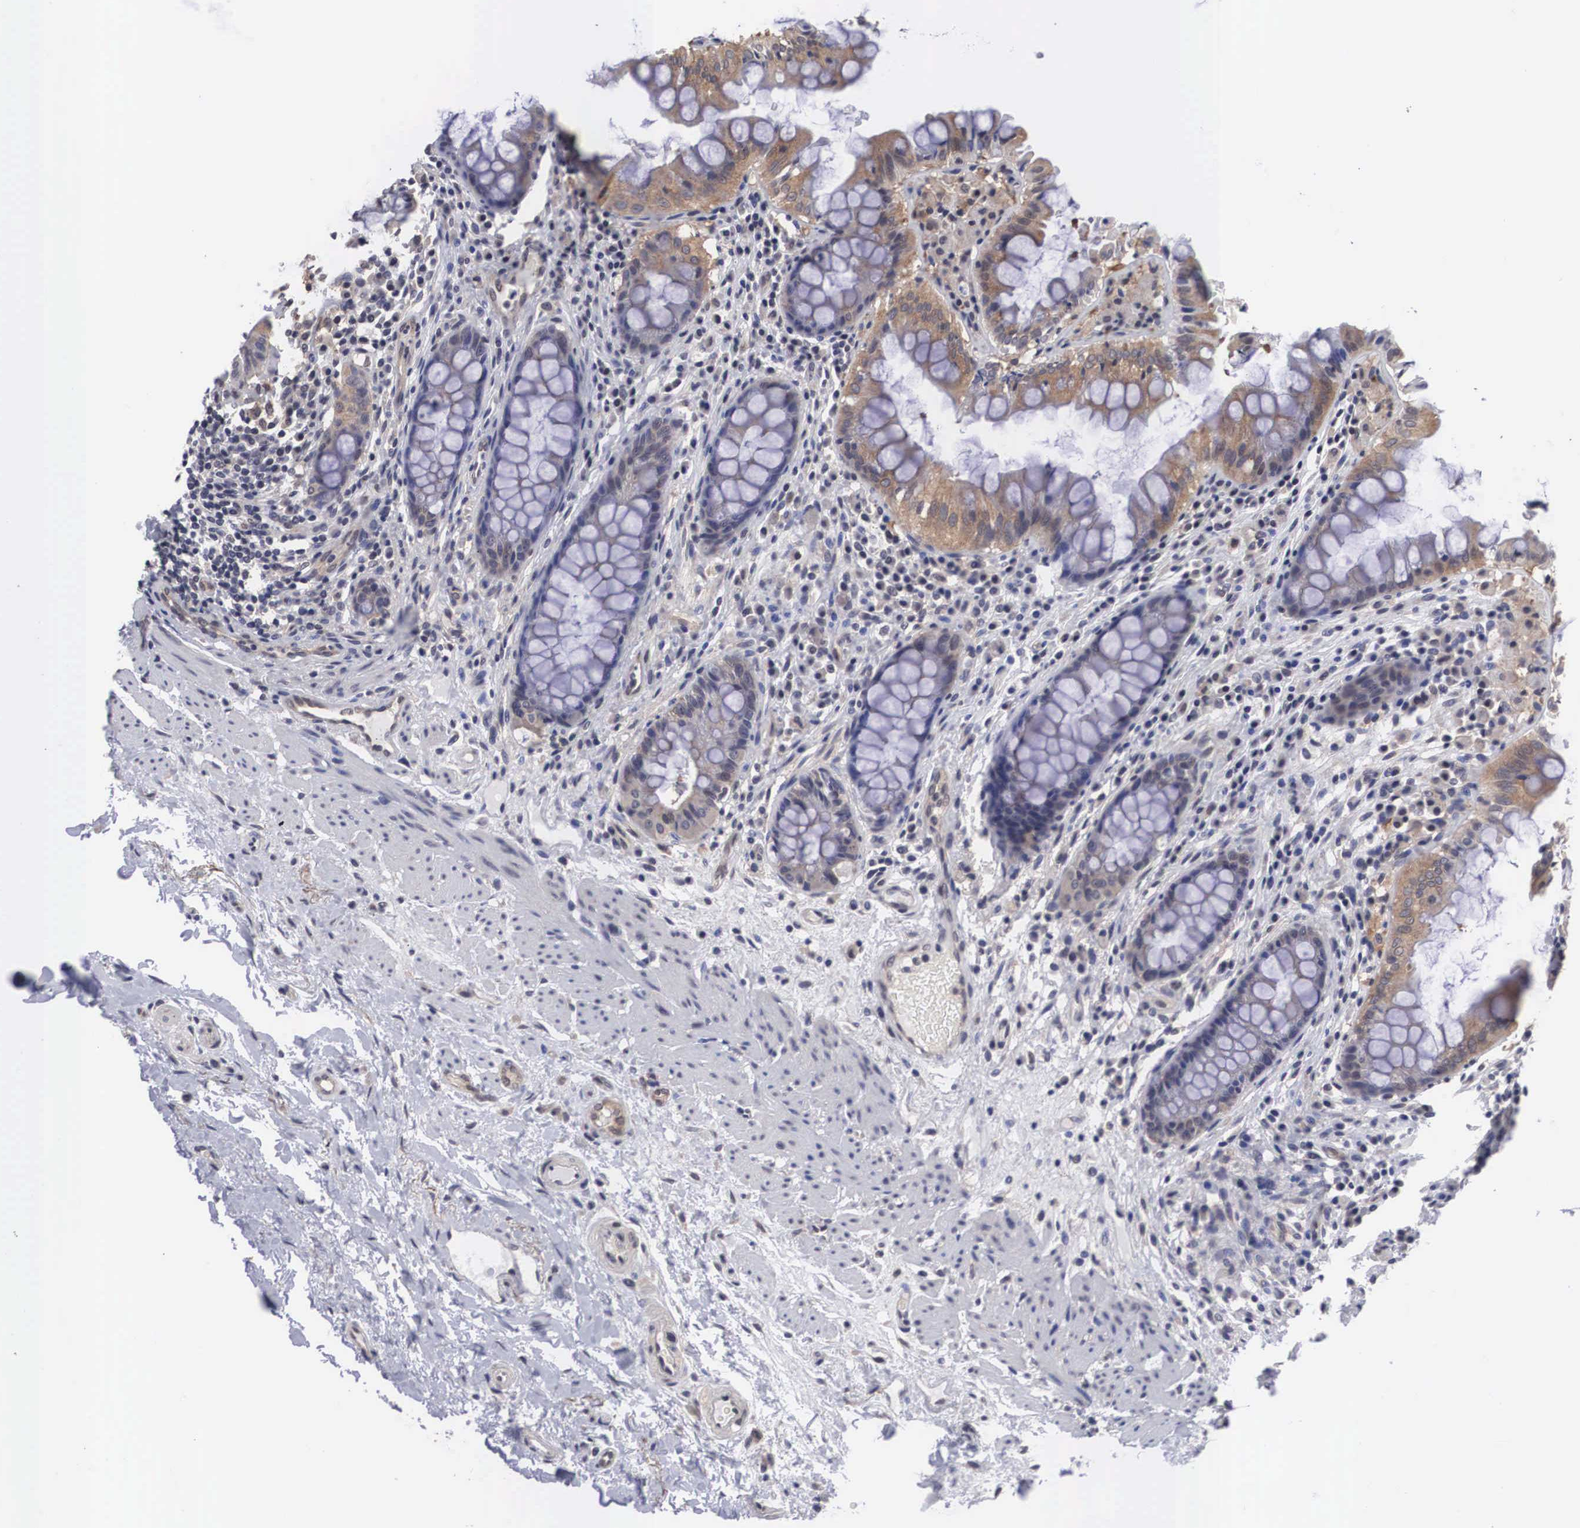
{"staining": {"intensity": "weak", "quantity": "25%-75%", "location": "cytoplasmic/membranous"}, "tissue": "rectum", "cell_type": "Glandular cells", "image_type": "normal", "snomed": [{"axis": "morphology", "description": "Normal tissue, NOS"}, {"axis": "topography", "description": "Rectum"}], "caption": "Immunohistochemistry micrograph of benign rectum: human rectum stained using IHC displays low levels of weak protein expression localized specifically in the cytoplasmic/membranous of glandular cells, appearing as a cytoplasmic/membranous brown color.", "gene": "OTX2", "patient": {"sex": "female", "age": 75}}